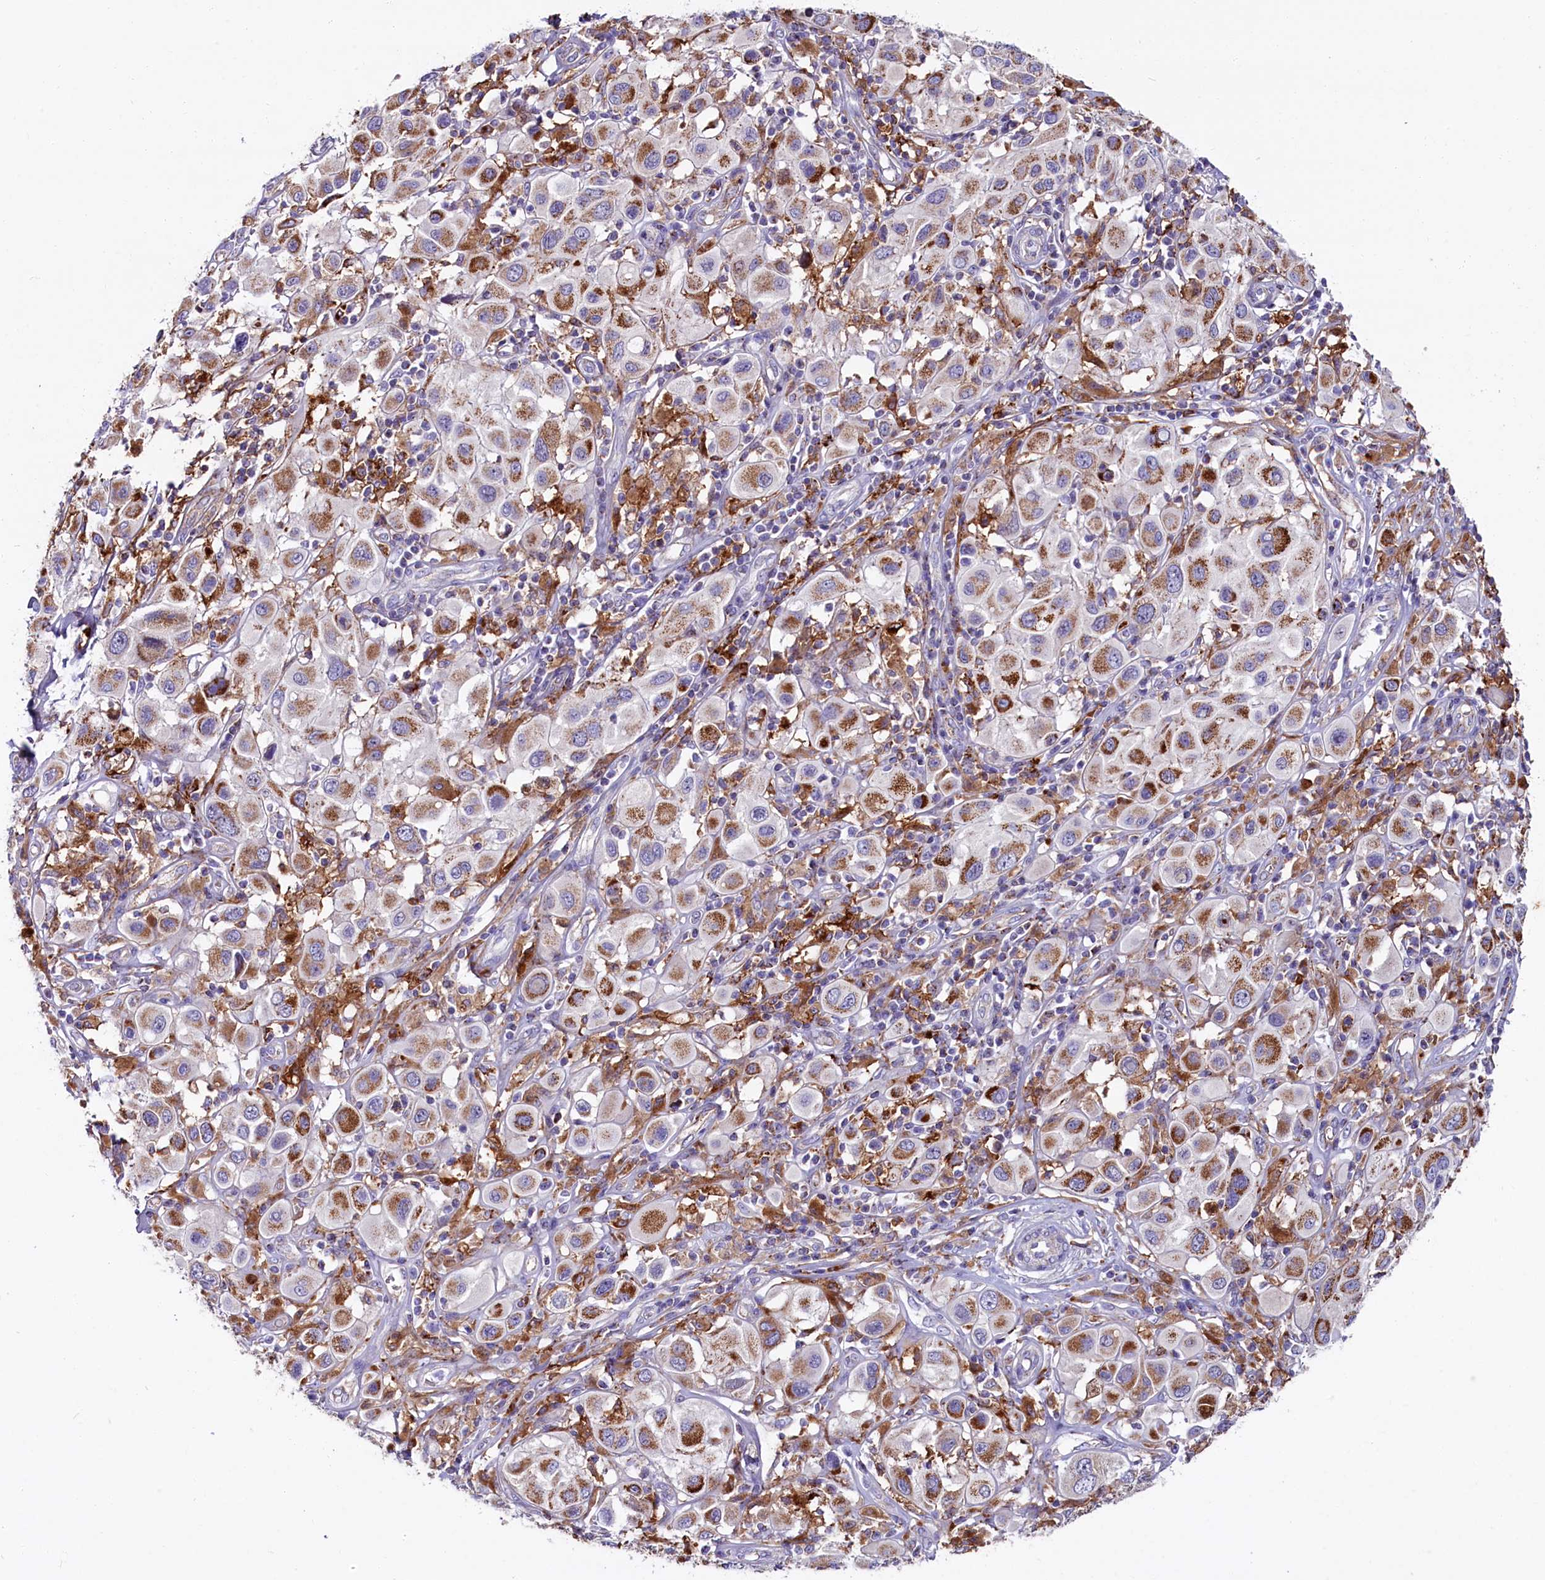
{"staining": {"intensity": "moderate", "quantity": ">75%", "location": "cytoplasmic/membranous"}, "tissue": "melanoma", "cell_type": "Tumor cells", "image_type": "cancer", "snomed": [{"axis": "morphology", "description": "Malignant melanoma, Metastatic site"}, {"axis": "topography", "description": "Skin"}], "caption": "Immunohistochemistry (IHC) (DAB (3,3'-diaminobenzidine)) staining of melanoma demonstrates moderate cytoplasmic/membranous protein positivity in approximately >75% of tumor cells. The staining was performed using DAB (3,3'-diaminobenzidine), with brown indicating positive protein expression. Nuclei are stained blue with hematoxylin.", "gene": "IL20RA", "patient": {"sex": "male", "age": 41}}